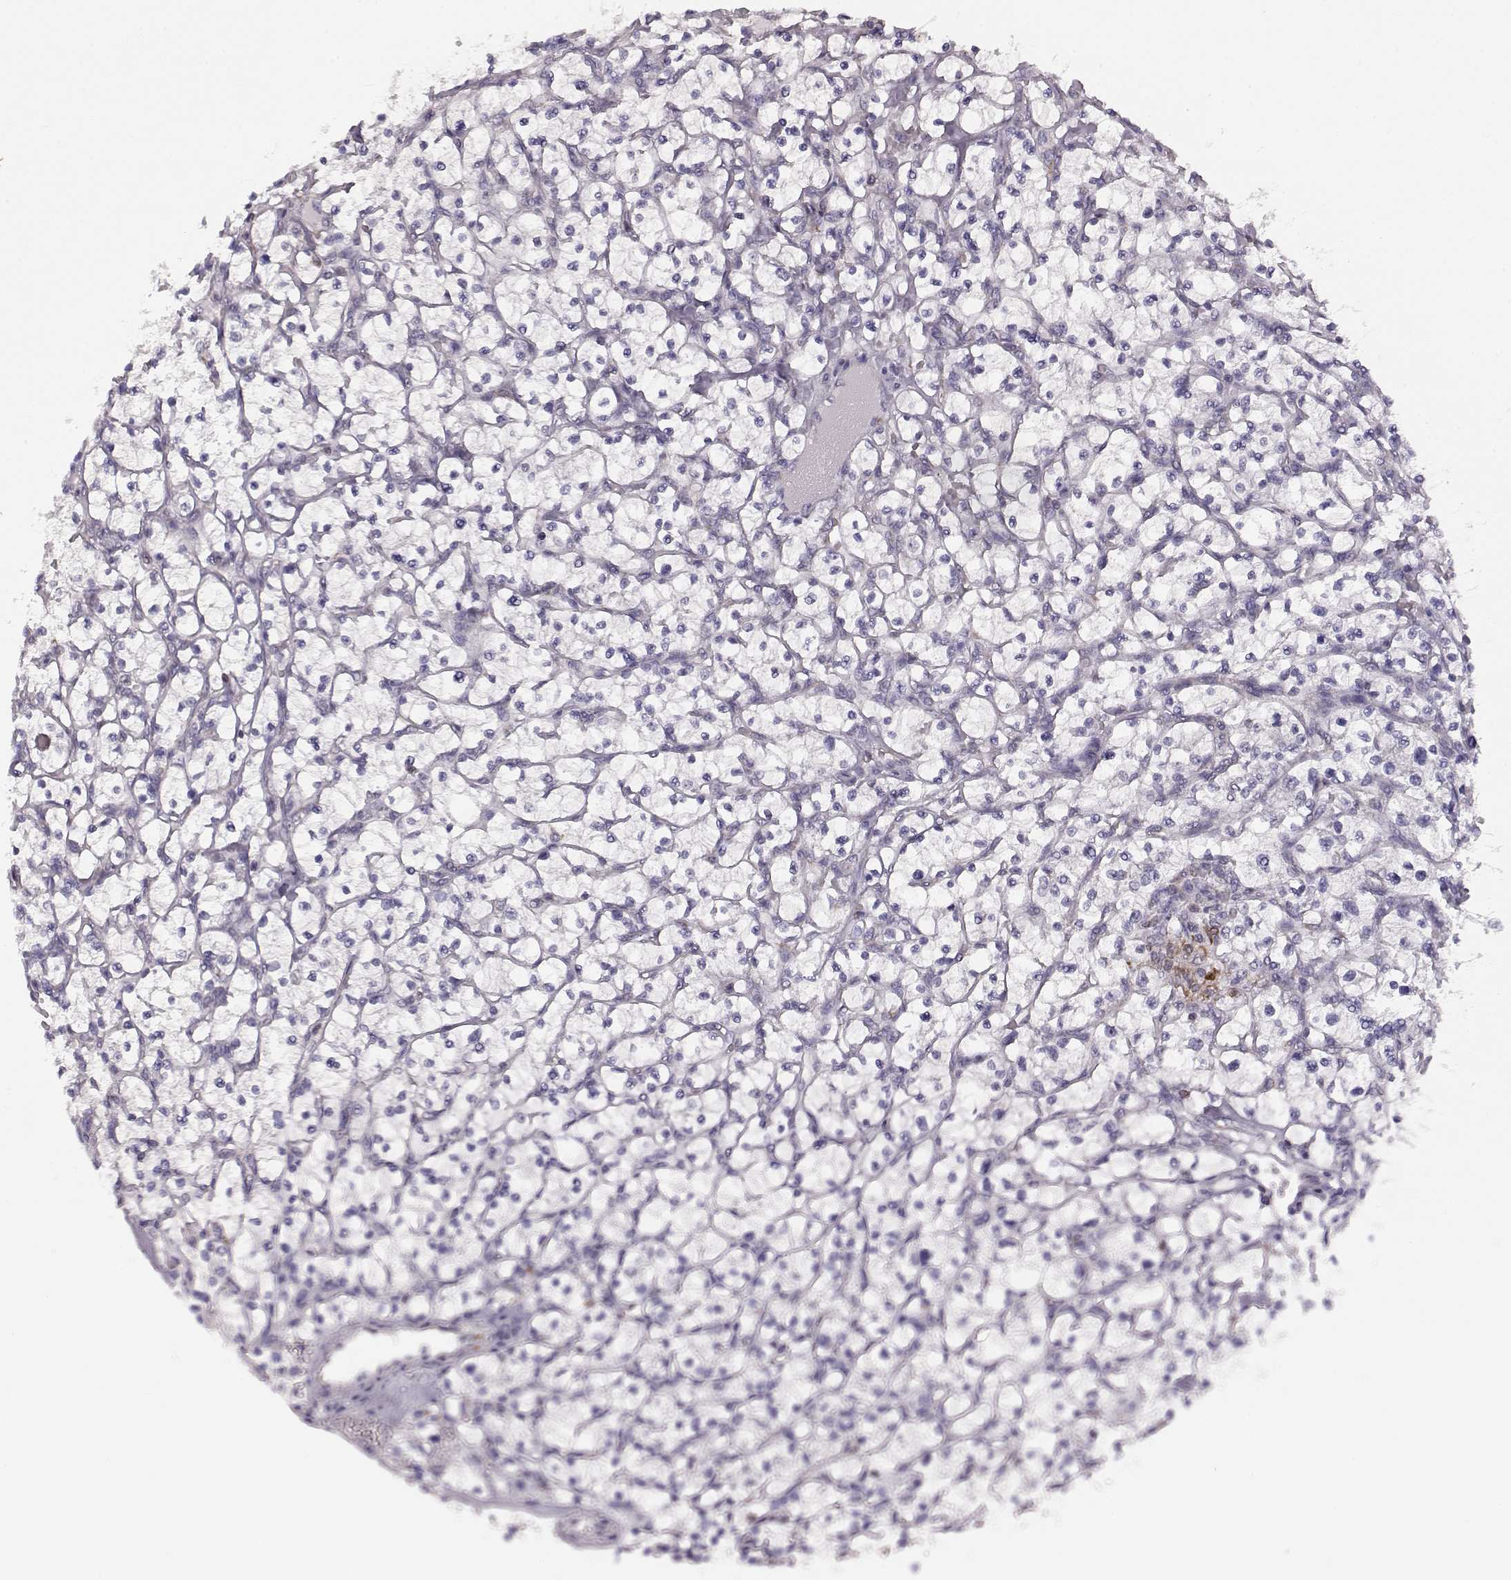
{"staining": {"intensity": "negative", "quantity": "none", "location": "none"}, "tissue": "renal cancer", "cell_type": "Tumor cells", "image_type": "cancer", "snomed": [{"axis": "morphology", "description": "Adenocarcinoma, NOS"}, {"axis": "topography", "description": "Kidney"}], "caption": "Immunohistochemical staining of human renal adenocarcinoma exhibits no significant staining in tumor cells. (DAB (3,3'-diaminobenzidine) IHC, high magnification).", "gene": "ELOVL5", "patient": {"sex": "female", "age": 64}}